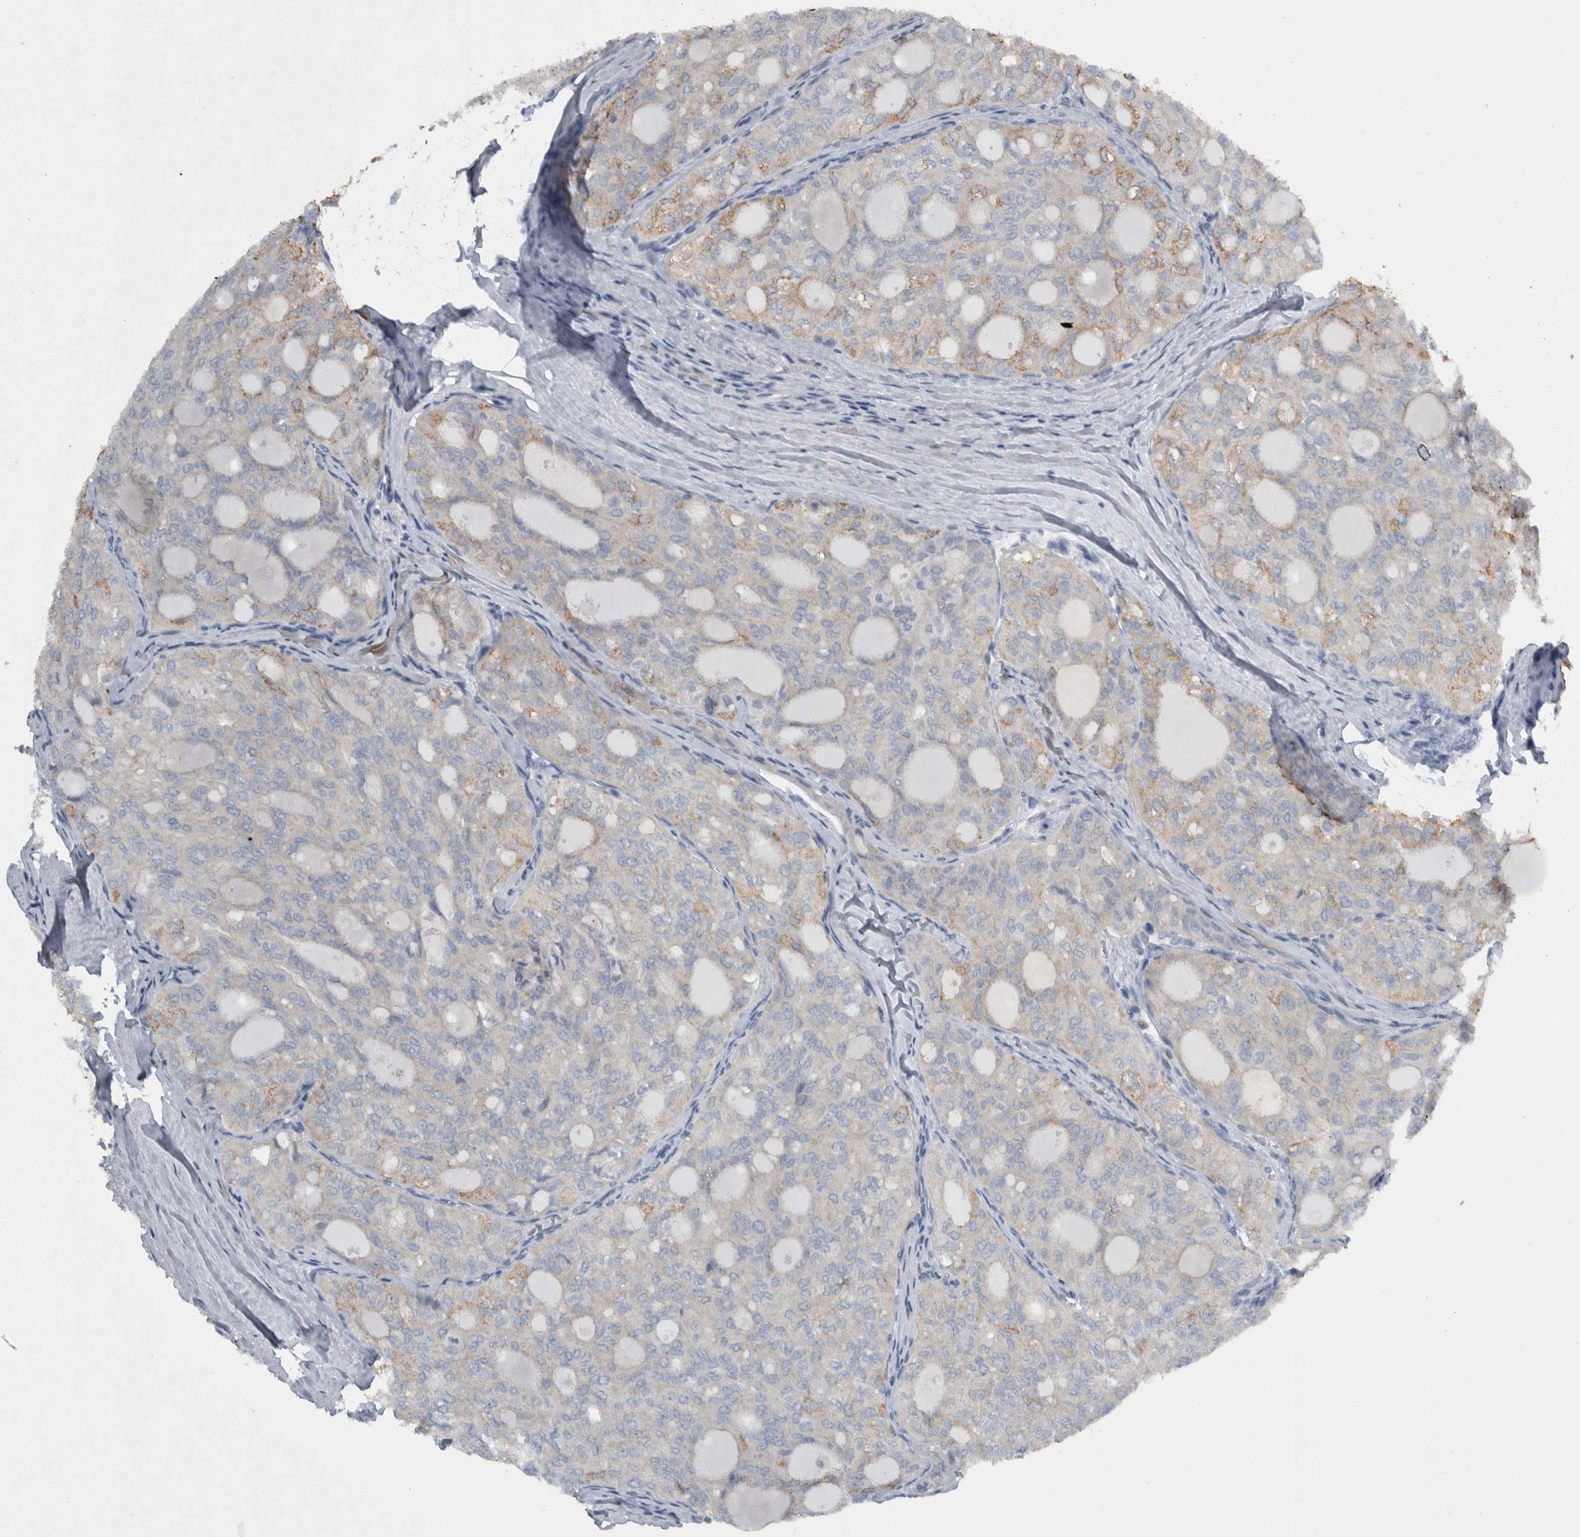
{"staining": {"intensity": "weak", "quantity": "<25%", "location": "cytoplasmic/membranous"}, "tissue": "thyroid cancer", "cell_type": "Tumor cells", "image_type": "cancer", "snomed": [{"axis": "morphology", "description": "Follicular adenoma carcinoma, NOS"}, {"axis": "topography", "description": "Thyroid gland"}], "caption": "Image shows no significant protein positivity in tumor cells of thyroid cancer (follicular adenoma carcinoma).", "gene": "NT5C2", "patient": {"sex": "male", "age": 75}}